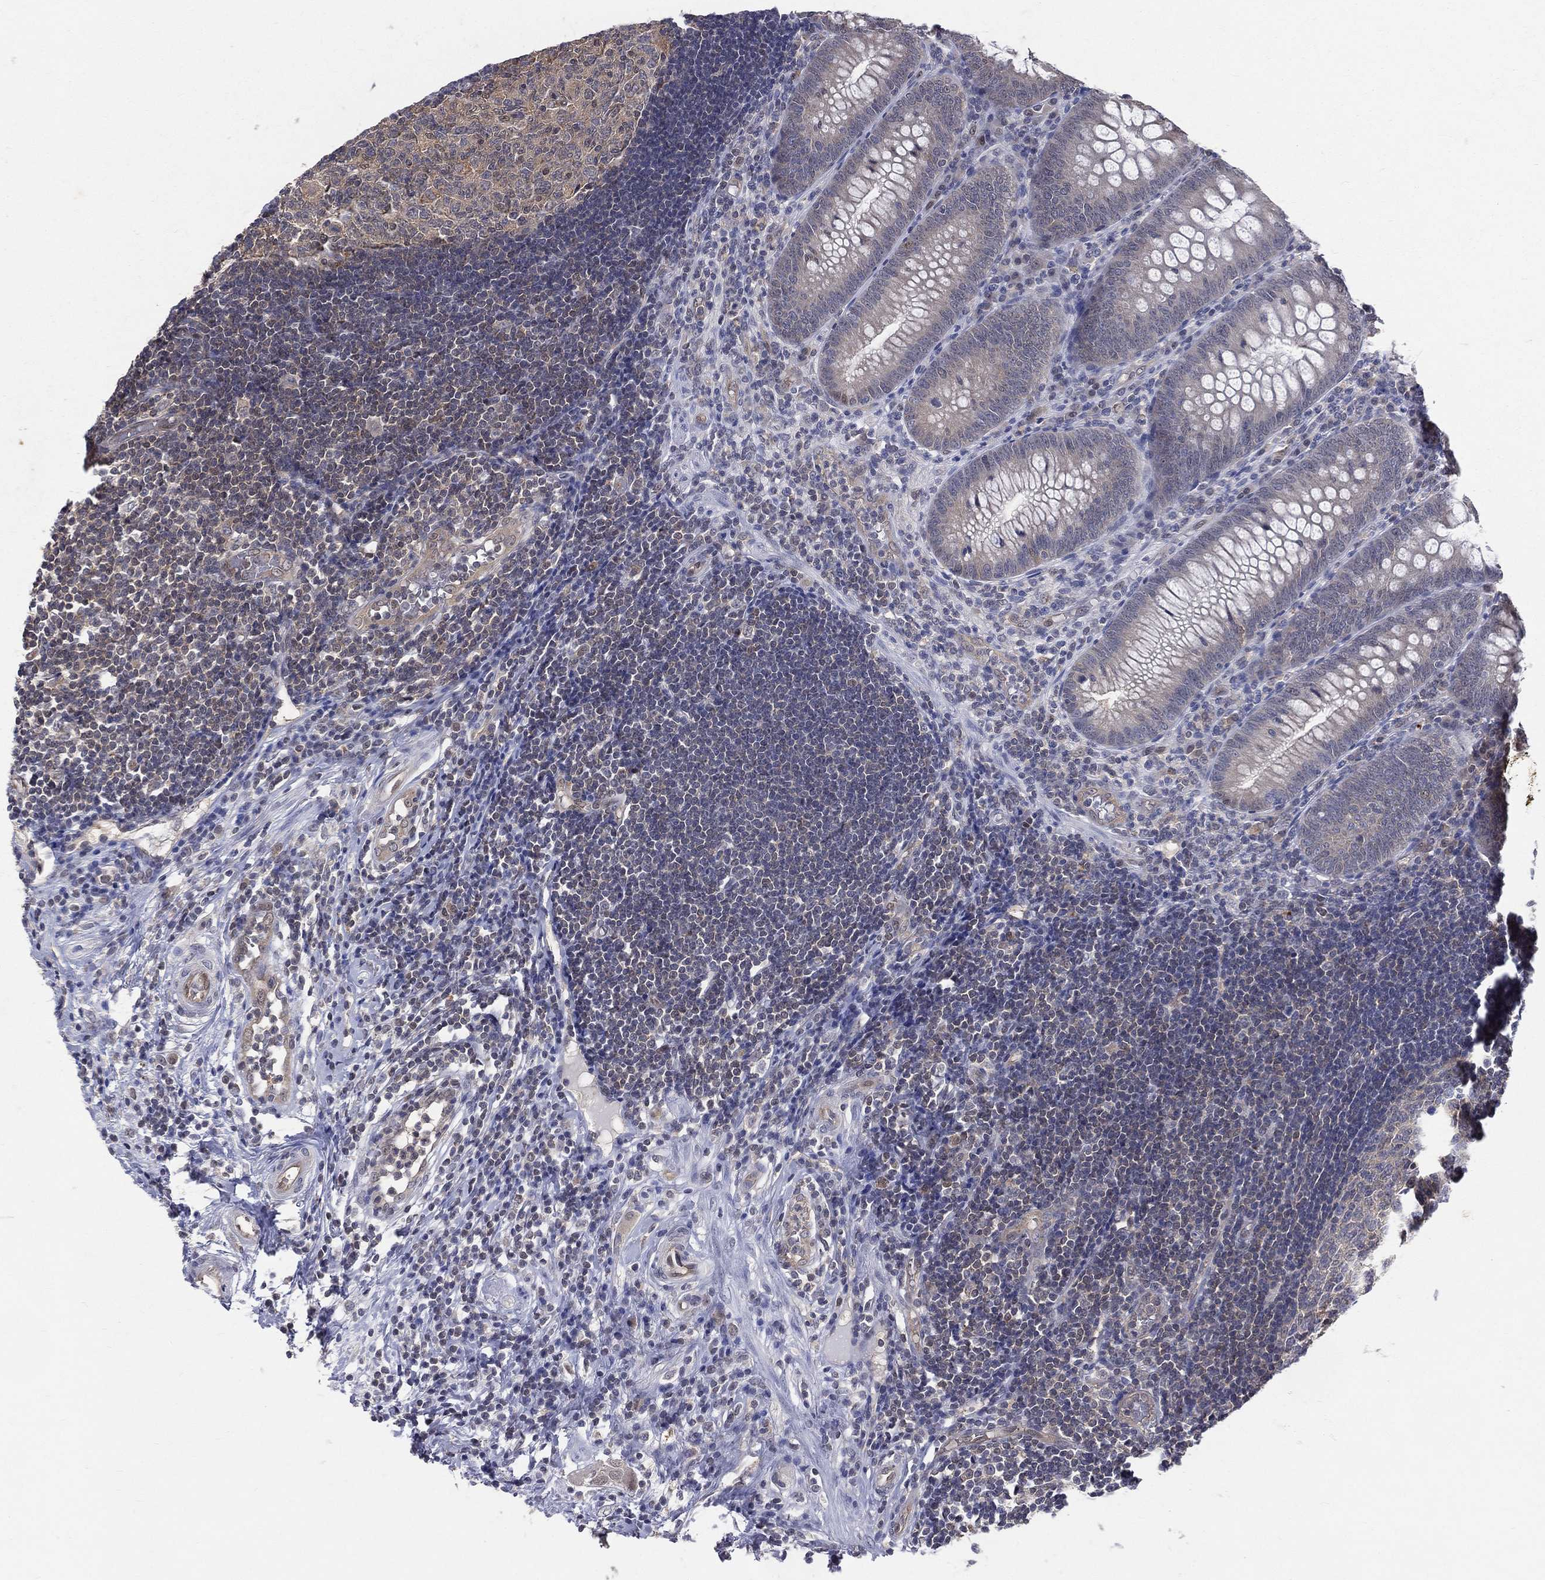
{"staining": {"intensity": "negative", "quantity": "none", "location": "none"}, "tissue": "appendix", "cell_type": "Glandular cells", "image_type": "normal", "snomed": [{"axis": "morphology", "description": "Normal tissue, NOS"}, {"axis": "morphology", "description": "Inflammation, NOS"}, {"axis": "topography", "description": "Appendix"}], "caption": "The immunohistochemistry (IHC) photomicrograph has no significant expression in glandular cells of appendix. (DAB (3,3'-diaminobenzidine) immunohistochemistry, high magnification).", "gene": "GMPR2", "patient": {"sex": "male", "age": 16}}